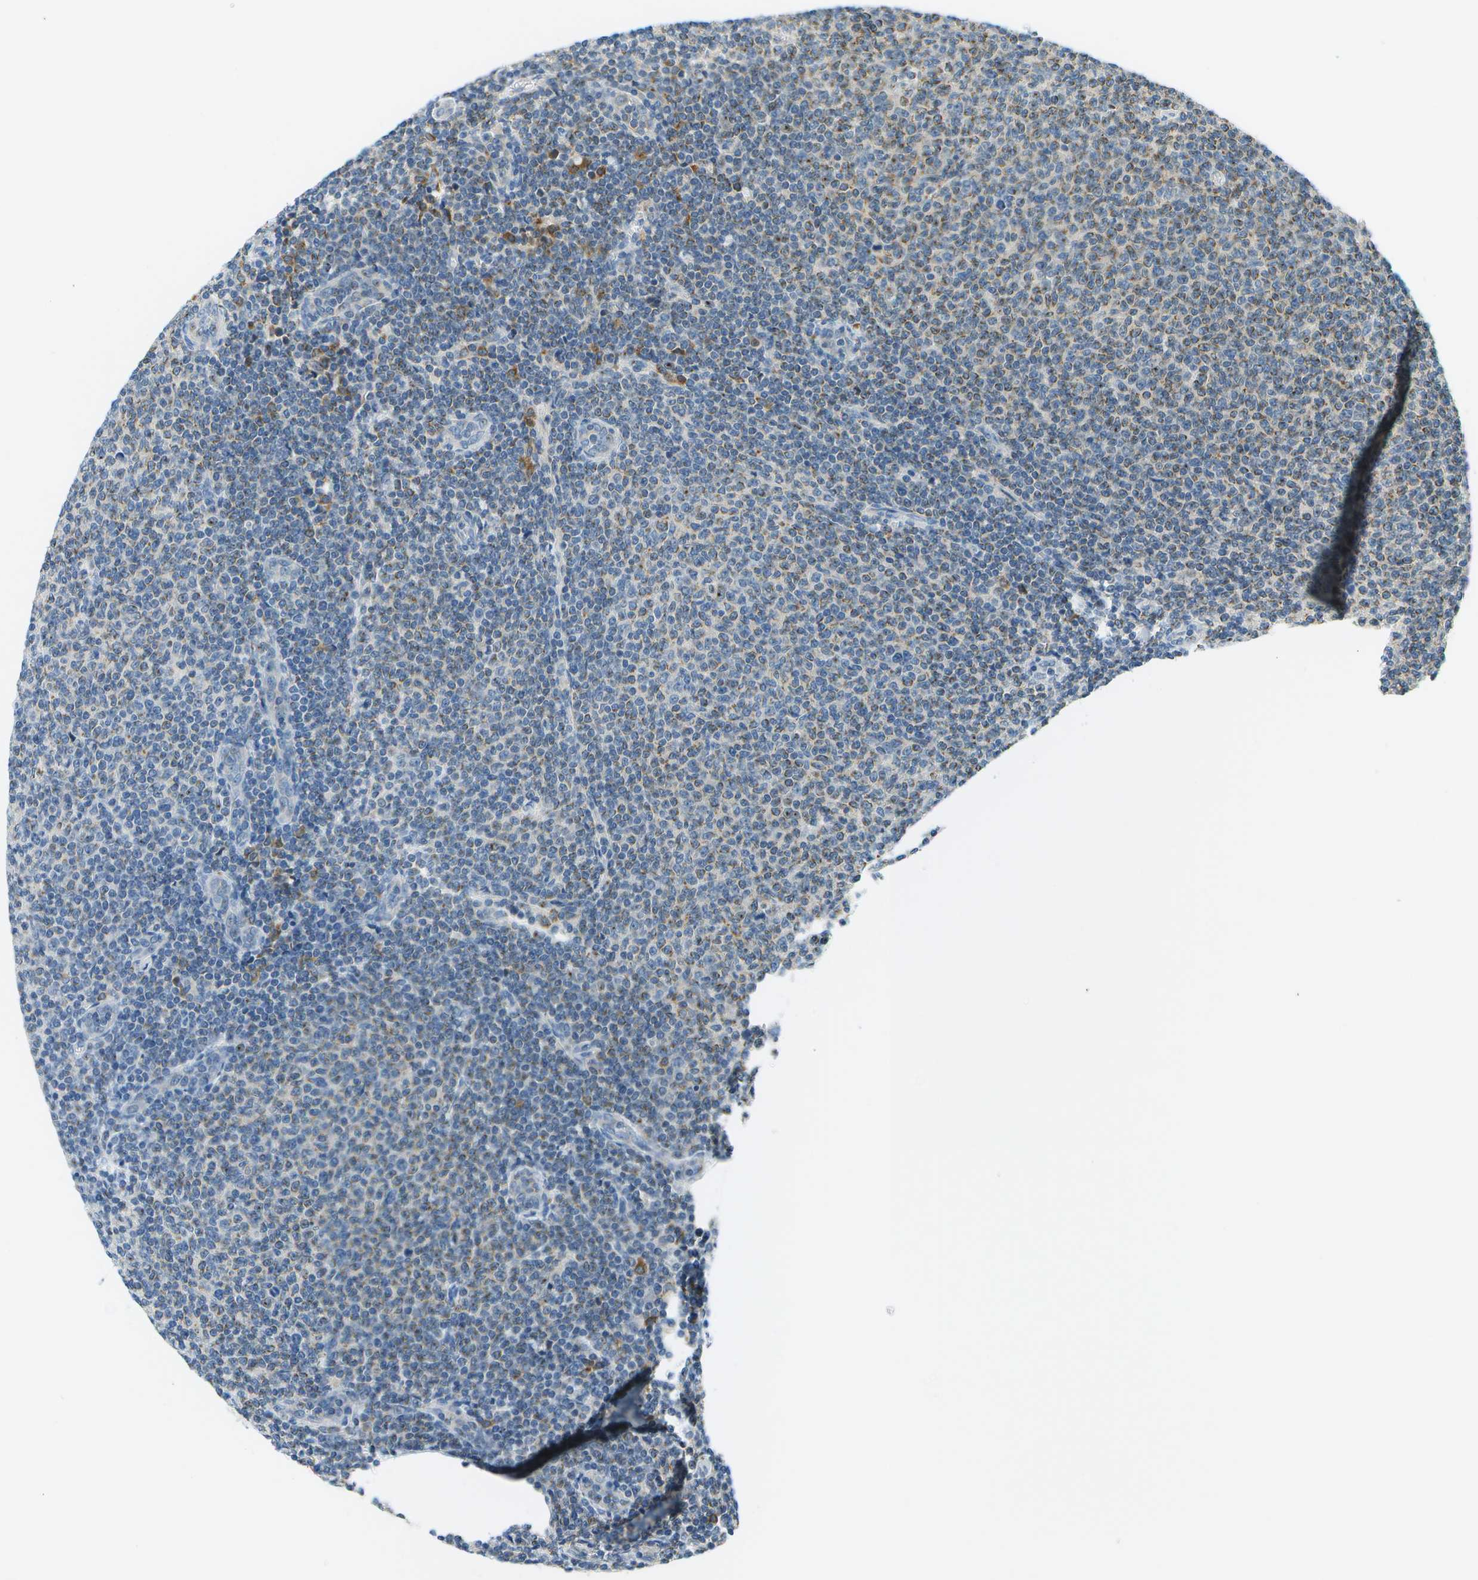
{"staining": {"intensity": "weak", "quantity": "<25%", "location": "cytoplasmic/membranous"}, "tissue": "lymphoma", "cell_type": "Tumor cells", "image_type": "cancer", "snomed": [{"axis": "morphology", "description": "Malignant lymphoma, non-Hodgkin's type, Low grade"}, {"axis": "topography", "description": "Lymph node"}], "caption": "Micrograph shows no significant protein expression in tumor cells of malignant lymphoma, non-Hodgkin's type (low-grade). (DAB IHC, high magnification).", "gene": "PTGIS", "patient": {"sex": "male", "age": 66}}